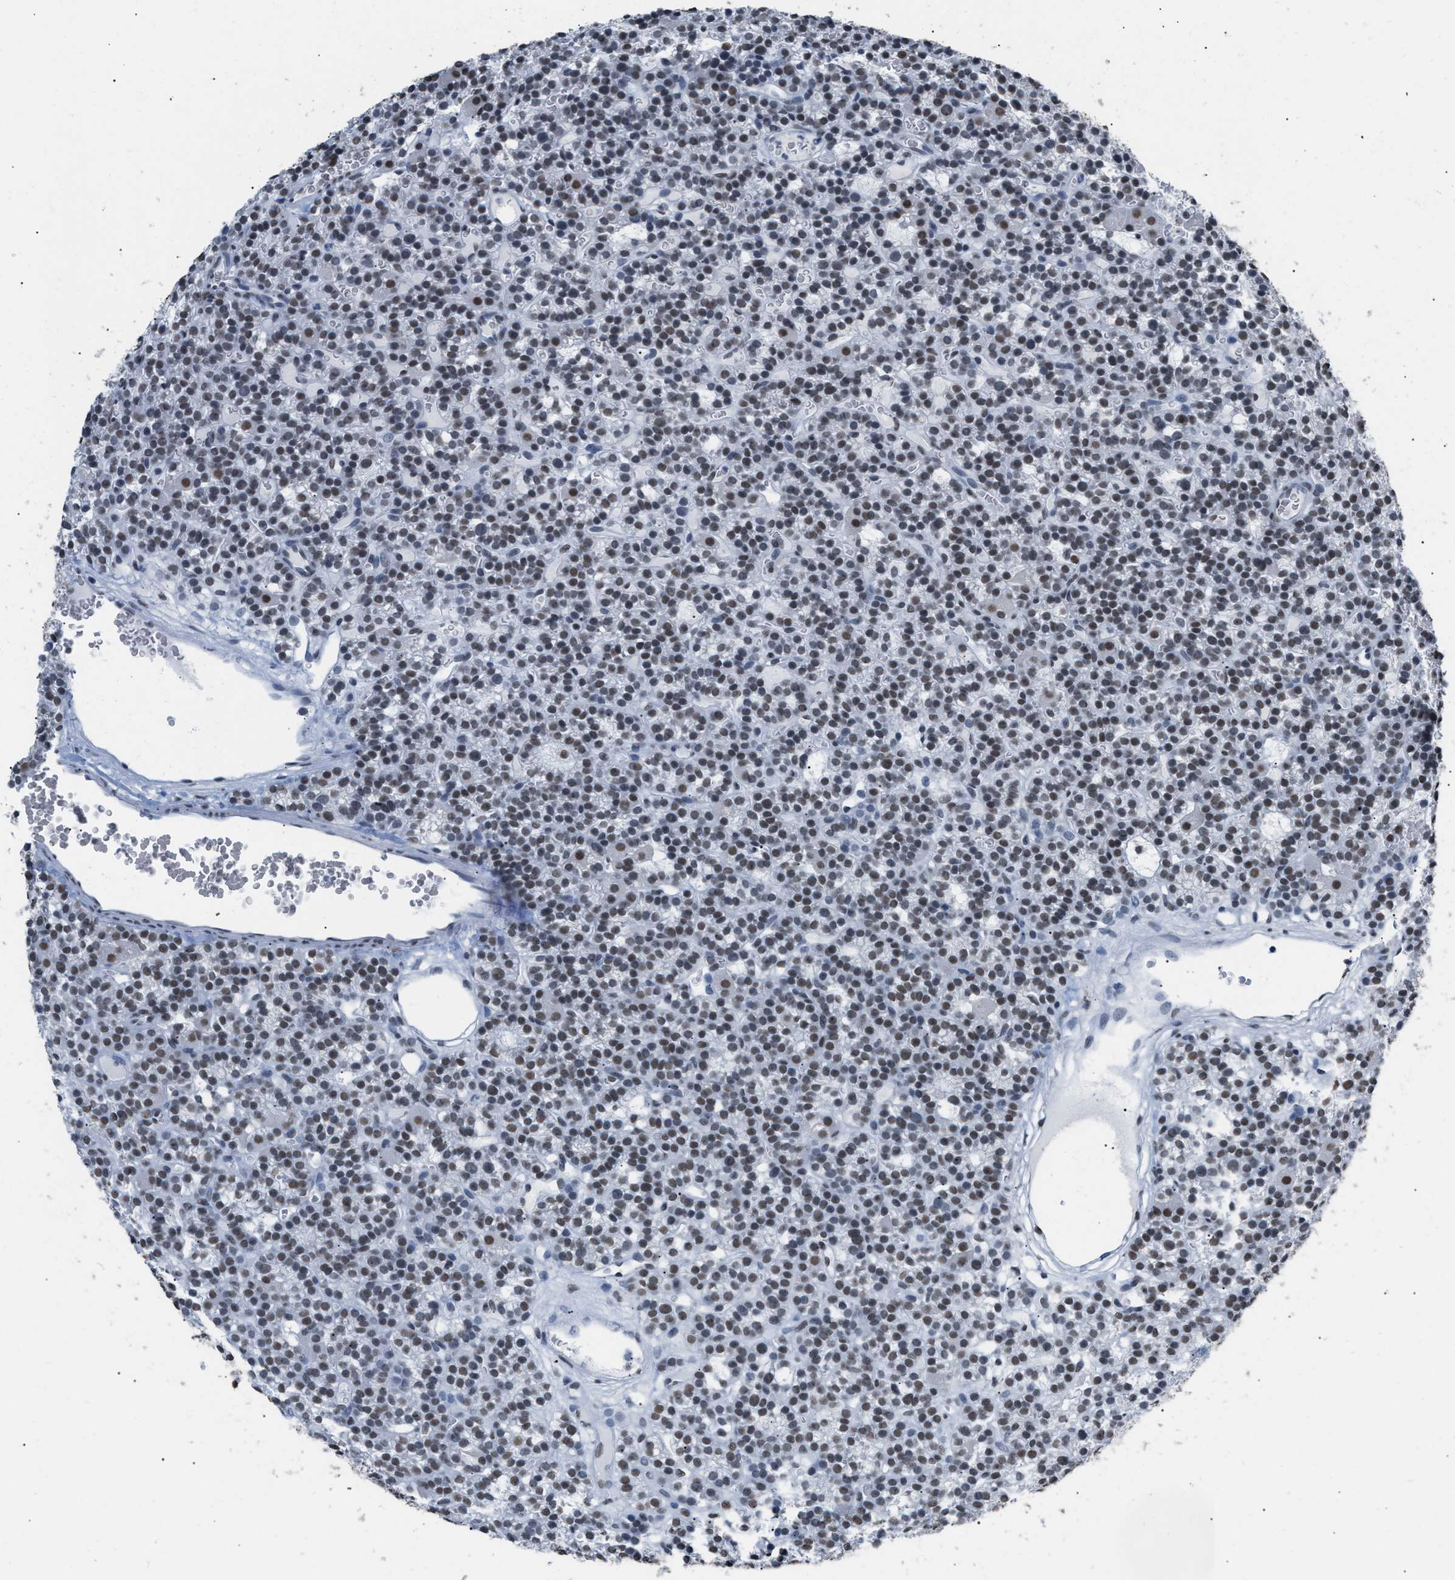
{"staining": {"intensity": "moderate", "quantity": ">75%", "location": "nuclear"}, "tissue": "parathyroid gland", "cell_type": "Glandular cells", "image_type": "normal", "snomed": [{"axis": "morphology", "description": "Normal tissue, NOS"}, {"axis": "morphology", "description": "Adenoma, NOS"}, {"axis": "topography", "description": "Parathyroid gland"}], "caption": "A medium amount of moderate nuclear staining is appreciated in about >75% of glandular cells in normal parathyroid gland. (Brightfield microscopy of DAB IHC at high magnification).", "gene": "CCAR2", "patient": {"sex": "female", "age": 58}}